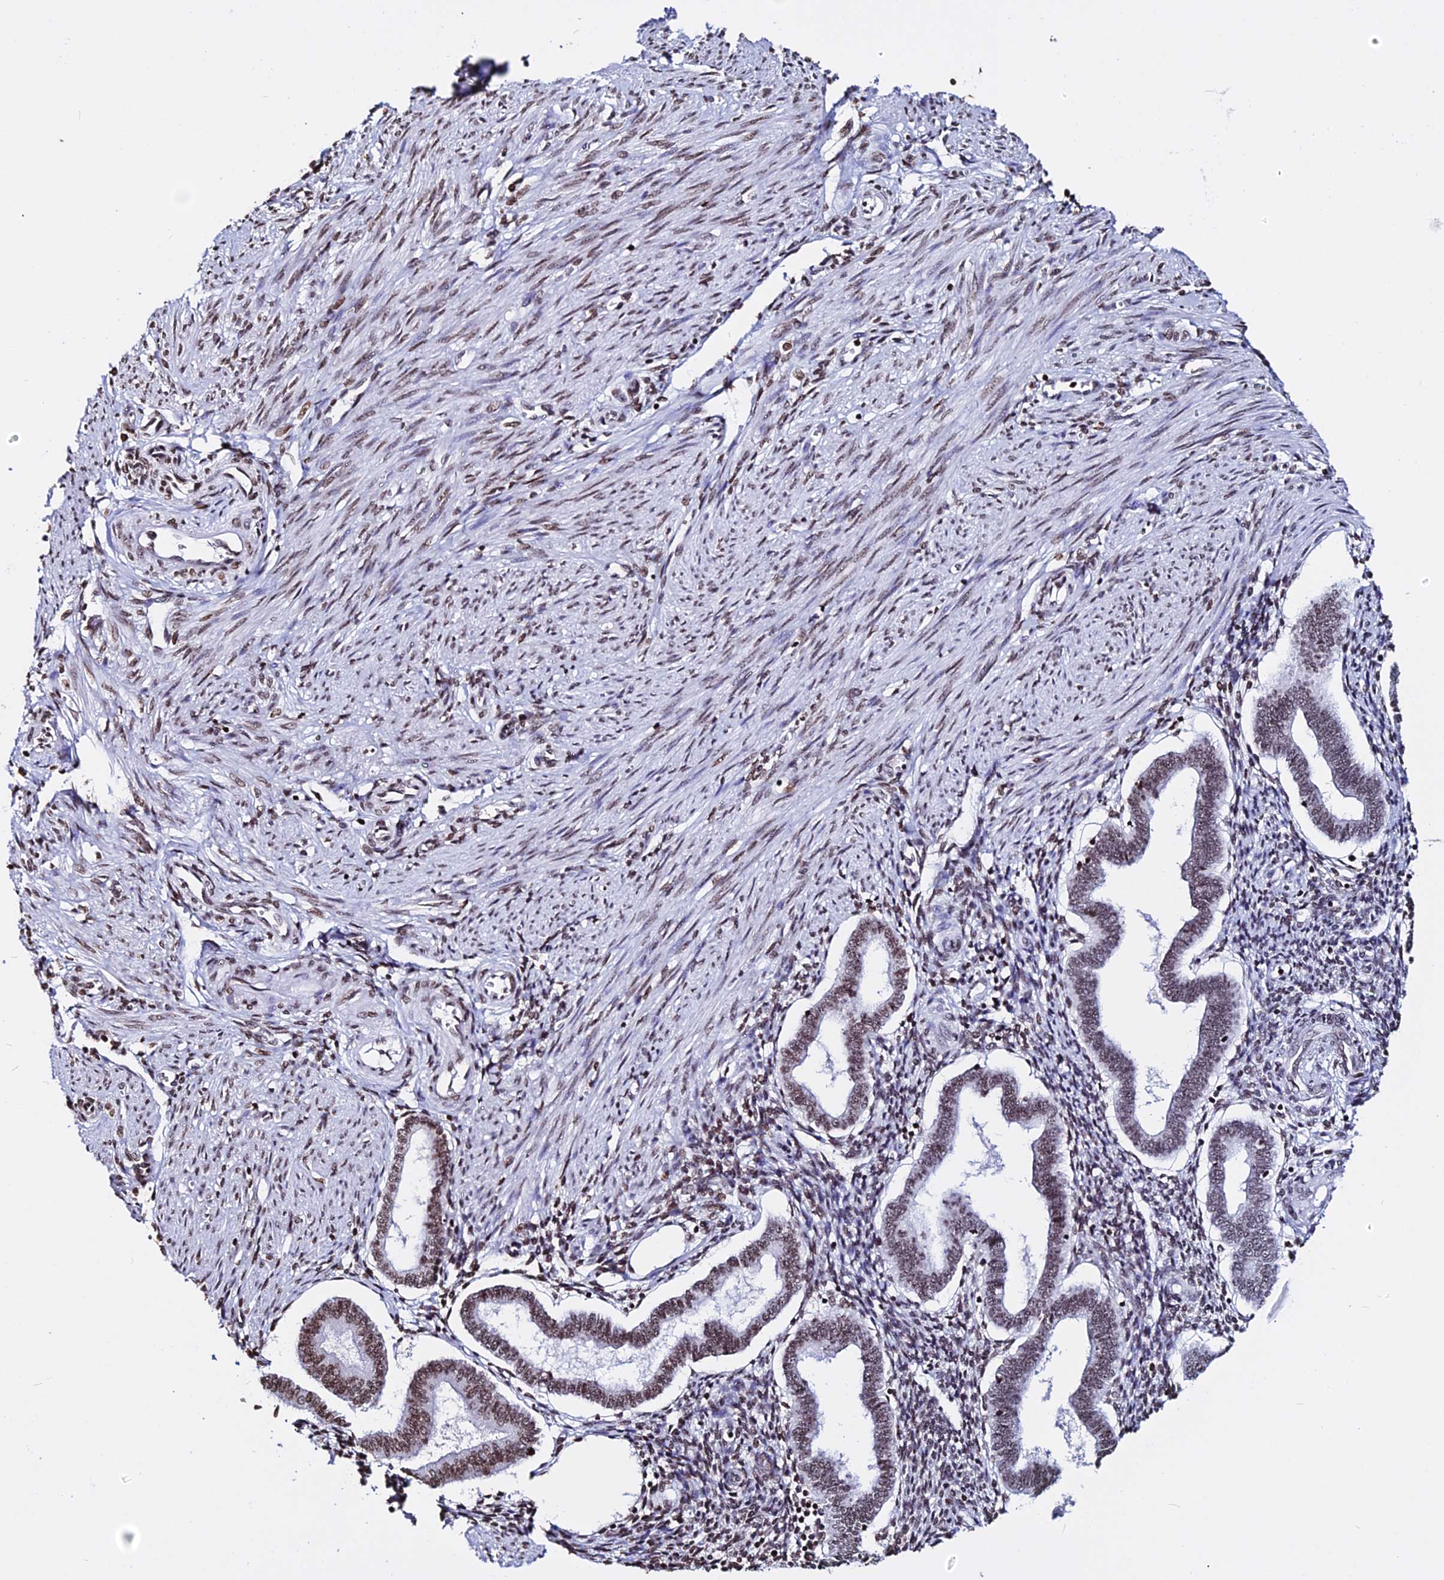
{"staining": {"intensity": "weak", "quantity": "25%-75%", "location": "nuclear"}, "tissue": "endometrium", "cell_type": "Cells in endometrial stroma", "image_type": "normal", "snomed": [{"axis": "morphology", "description": "Normal tissue, NOS"}, {"axis": "topography", "description": "Endometrium"}], "caption": "IHC histopathology image of benign endometrium stained for a protein (brown), which reveals low levels of weak nuclear positivity in approximately 25%-75% of cells in endometrial stroma.", "gene": "ENSG00000282988", "patient": {"sex": "female", "age": 24}}